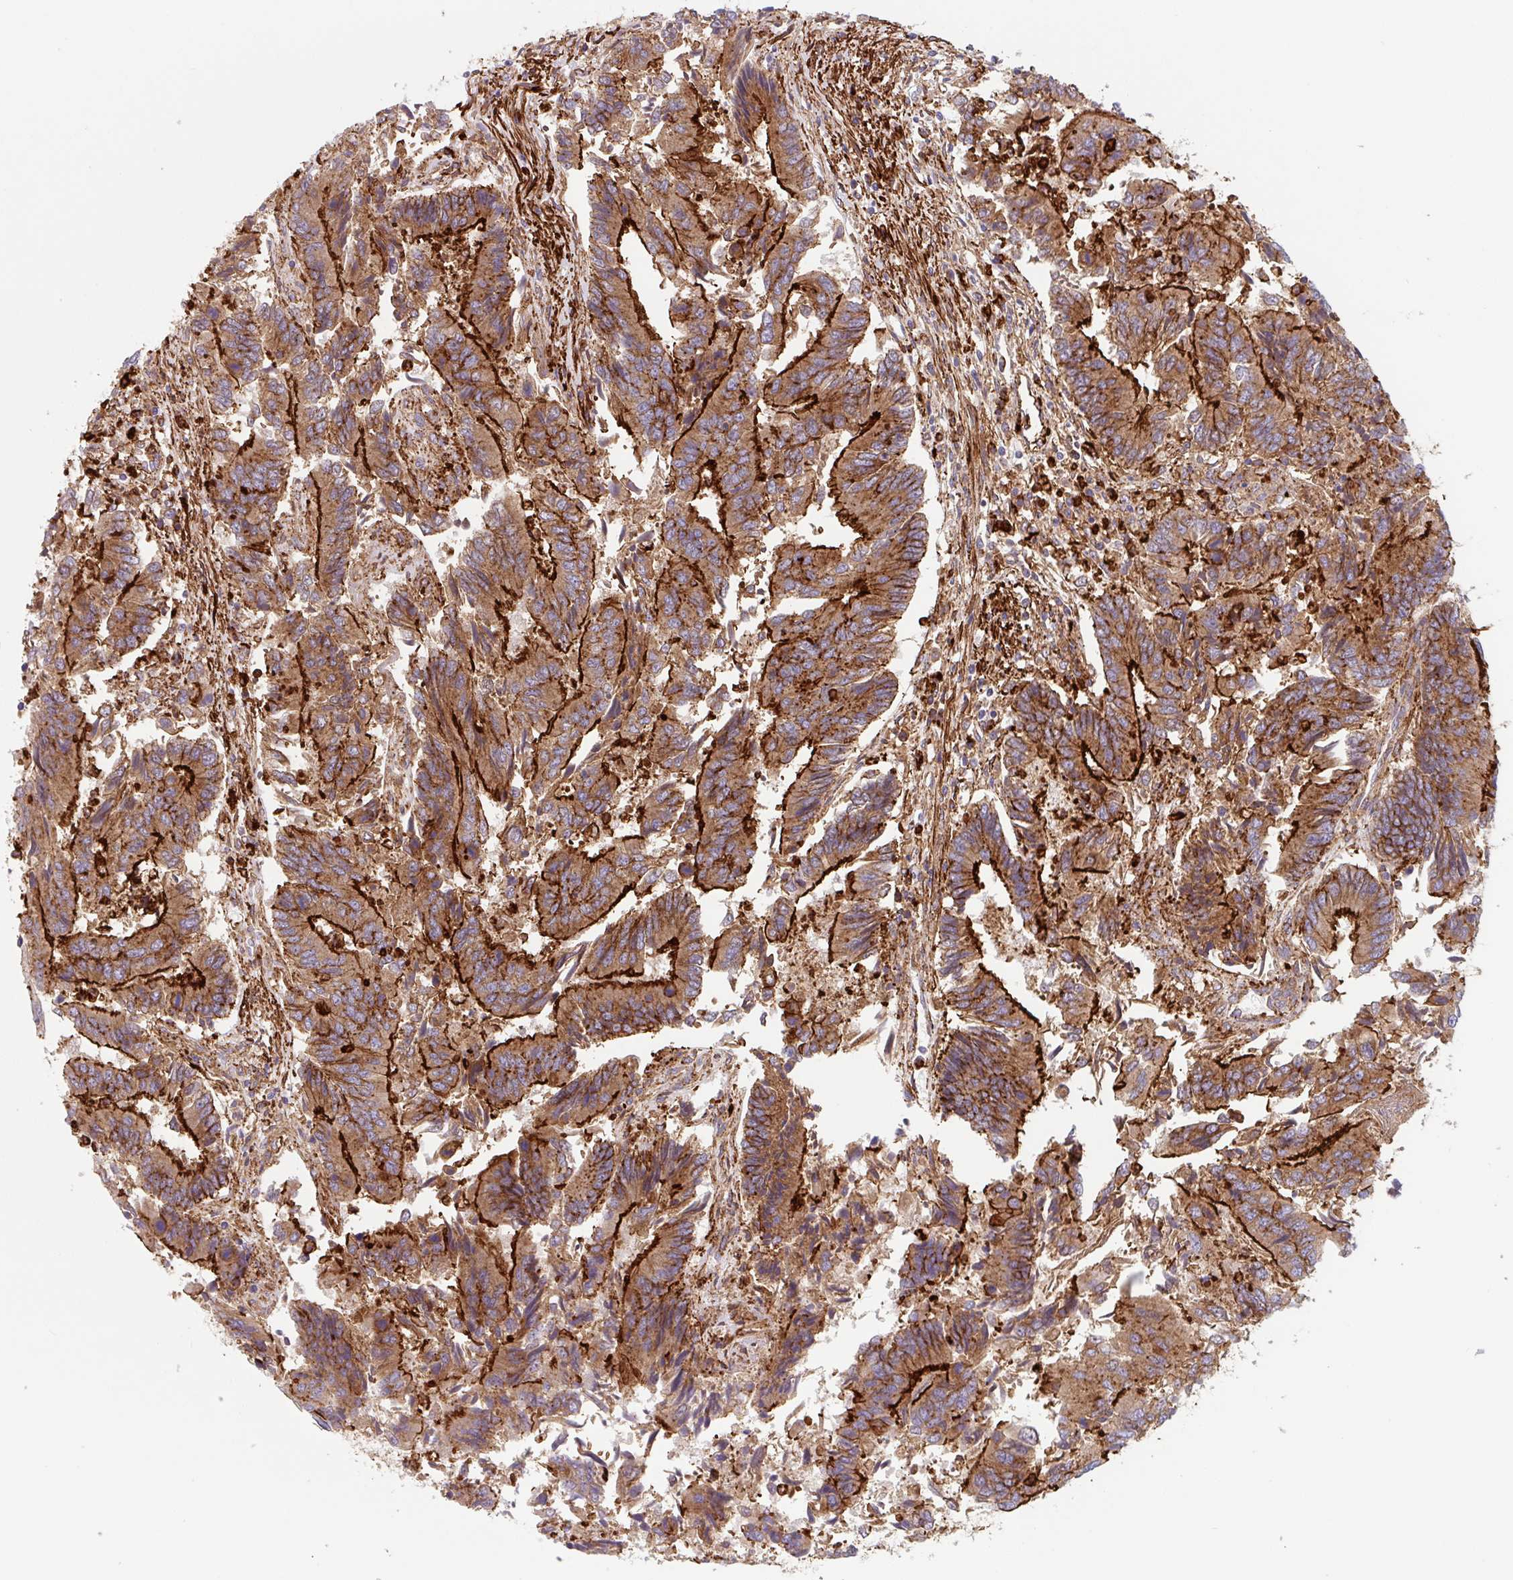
{"staining": {"intensity": "strong", "quantity": ">75%", "location": "cytoplasmic/membranous"}, "tissue": "colorectal cancer", "cell_type": "Tumor cells", "image_type": "cancer", "snomed": [{"axis": "morphology", "description": "Adenocarcinoma, NOS"}, {"axis": "topography", "description": "Colon"}], "caption": "DAB immunohistochemical staining of adenocarcinoma (colorectal) demonstrates strong cytoplasmic/membranous protein positivity in about >75% of tumor cells. (Brightfield microscopy of DAB IHC at high magnification).", "gene": "DHFR2", "patient": {"sex": "female", "age": 67}}